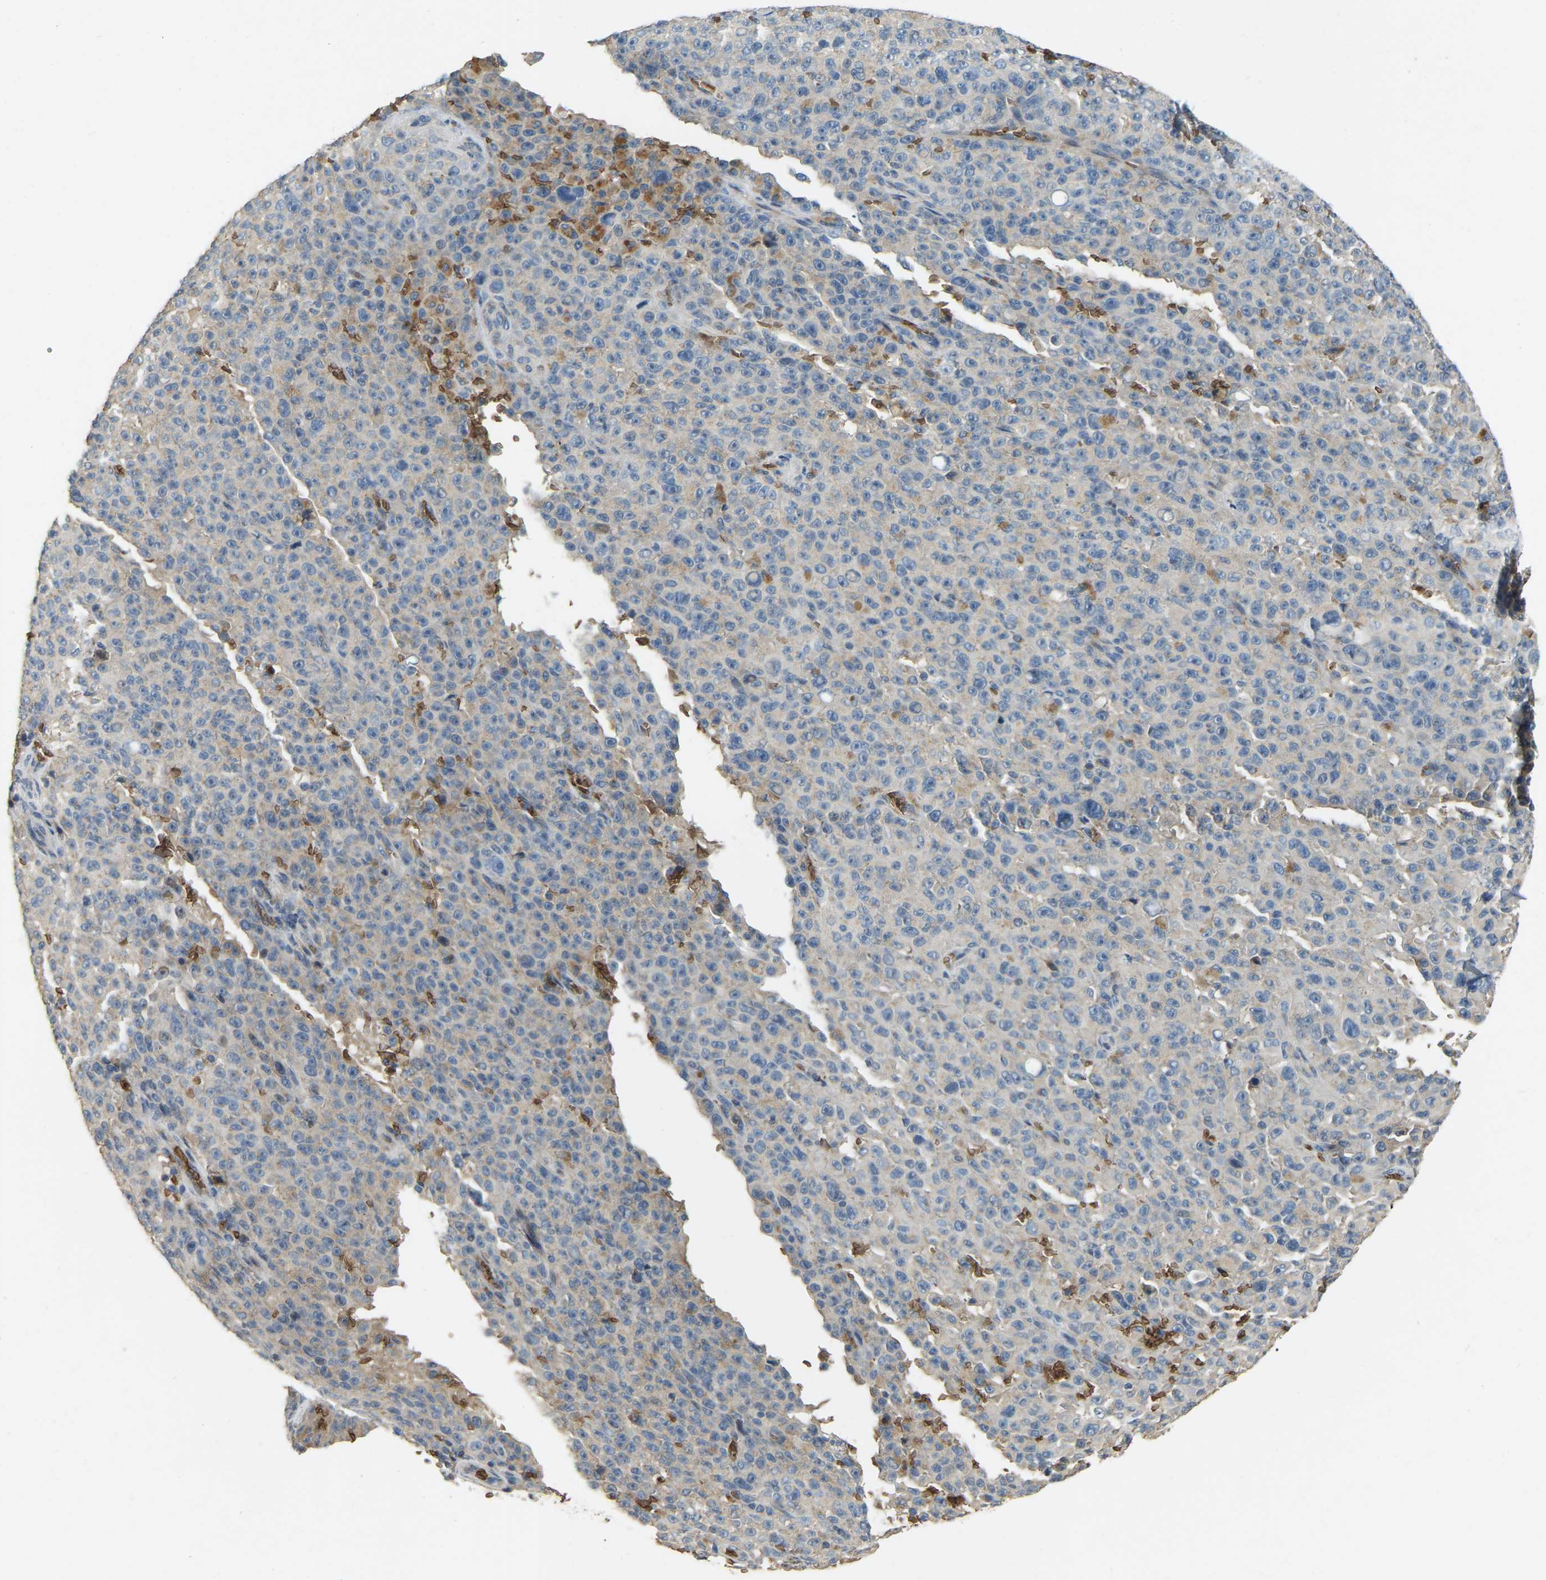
{"staining": {"intensity": "weak", "quantity": "<25%", "location": "cytoplasmic/membranous"}, "tissue": "melanoma", "cell_type": "Tumor cells", "image_type": "cancer", "snomed": [{"axis": "morphology", "description": "Malignant melanoma, NOS"}, {"axis": "topography", "description": "Skin"}], "caption": "This photomicrograph is of melanoma stained with immunohistochemistry (IHC) to label a protein in brown with the nuclei are counter-stained blue. There is no expression in tumor cells.", "gene": "CFAP298", "patient": {"sex": "female", "age": 82}}